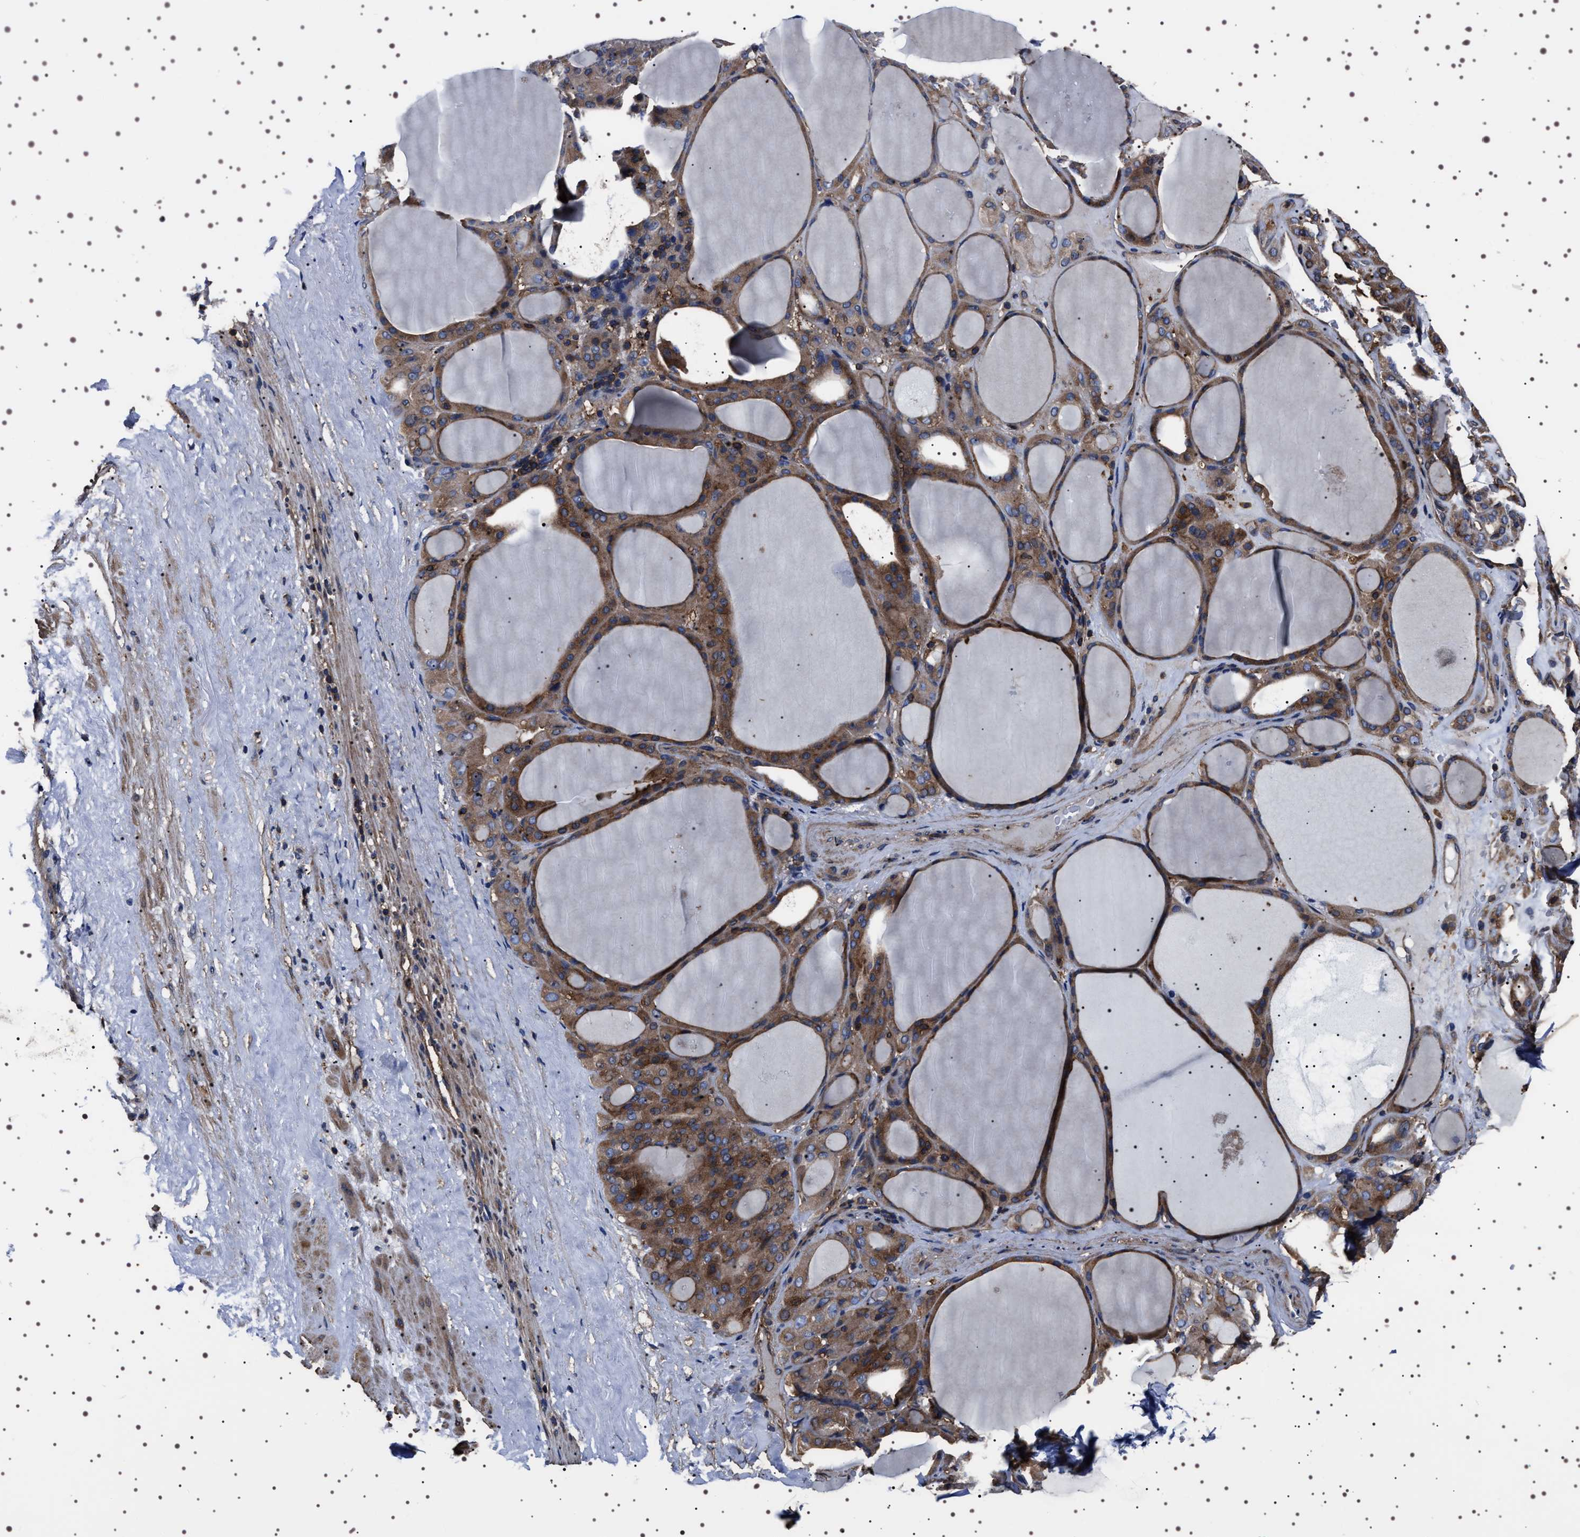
{"staining": {"intensity": "strong", "quantity": ">75%", "location": "cytoplasmic/membranous"}, "tissue": "thyroid gland", "cell_type": "Glandular cells", "image_type": "normal", "snomed": [{"axis": "morphology", "description": "Normal tissue, NOS"}, {"axis": "morphology", "description": "Carcinoma, NOS"}, {"axis": "topography", "description": "Thyroid gland"}], "caption": "IHC histopathology image of unremarkable thyroid gland: human thyroid gland stained using immunohistochemistry (IHC) exhibits high levels of strong protein expression localized specifically in the cytoplasmic/membranous of glandular cells, appearing as a cytoplasmic/membranous brown color.", "gene": "WDR1", "patient": {"sex": "female", "age": 86}}